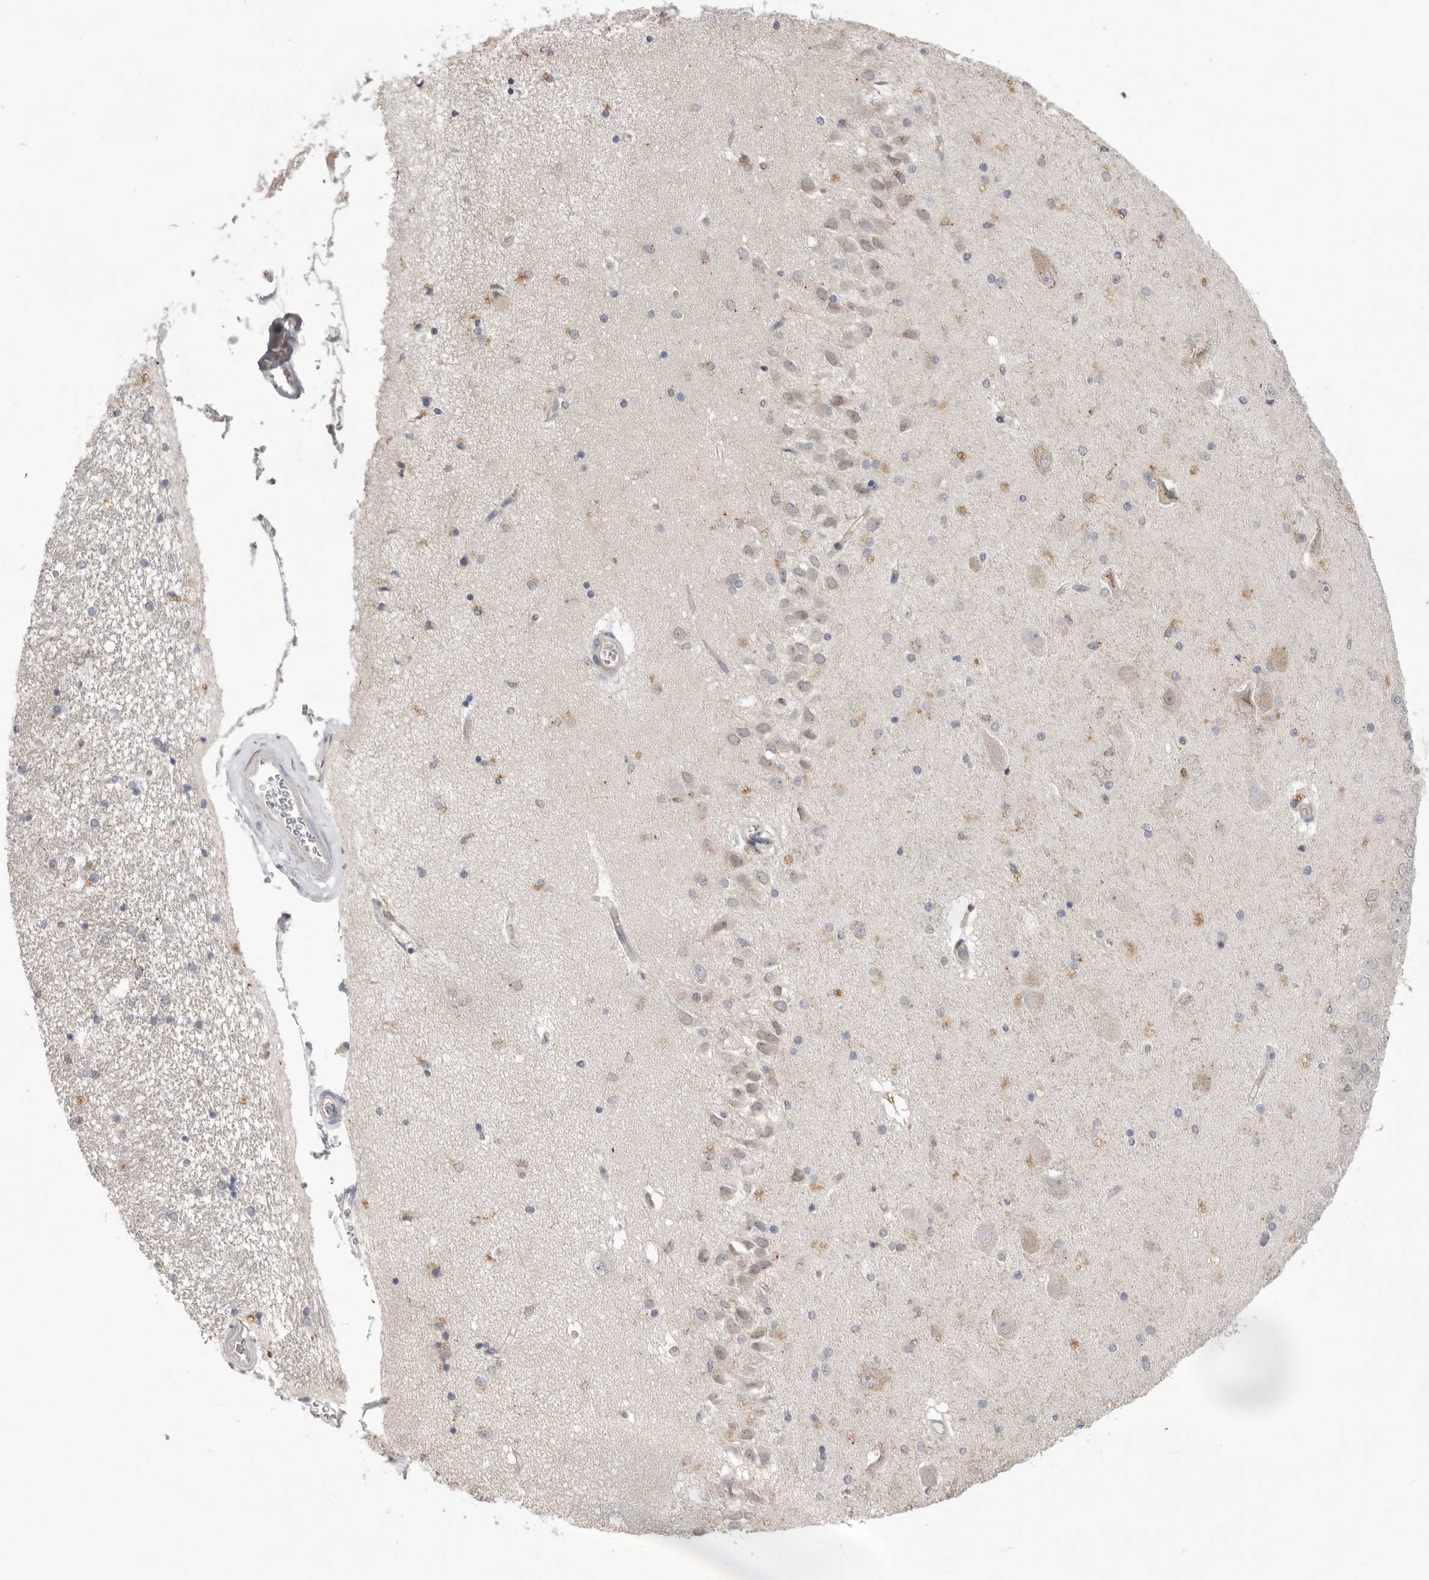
{"staining": {"intensity": "negative", "quantity": "none", "location": "none"}, "tissue": "hippocampus", "cell_type": "Glial cells", "image_type": "normal", "snomed": [{"axis": "morphology", "description": "Normal tissue, NOS"}, {"axis": "topography", "description": "Hippocampus"}], "caption": "DAB immunohistochemical staining of benign hippocampus displays no significant staining in glial cells. The staining is performed using DAB (3,3'-diaminobenzidine) brown chromogen with nuclei counter-stained in using hematoxylin.", "gene": "TLR3", "patient": {"sex": "female", "age": 54}}